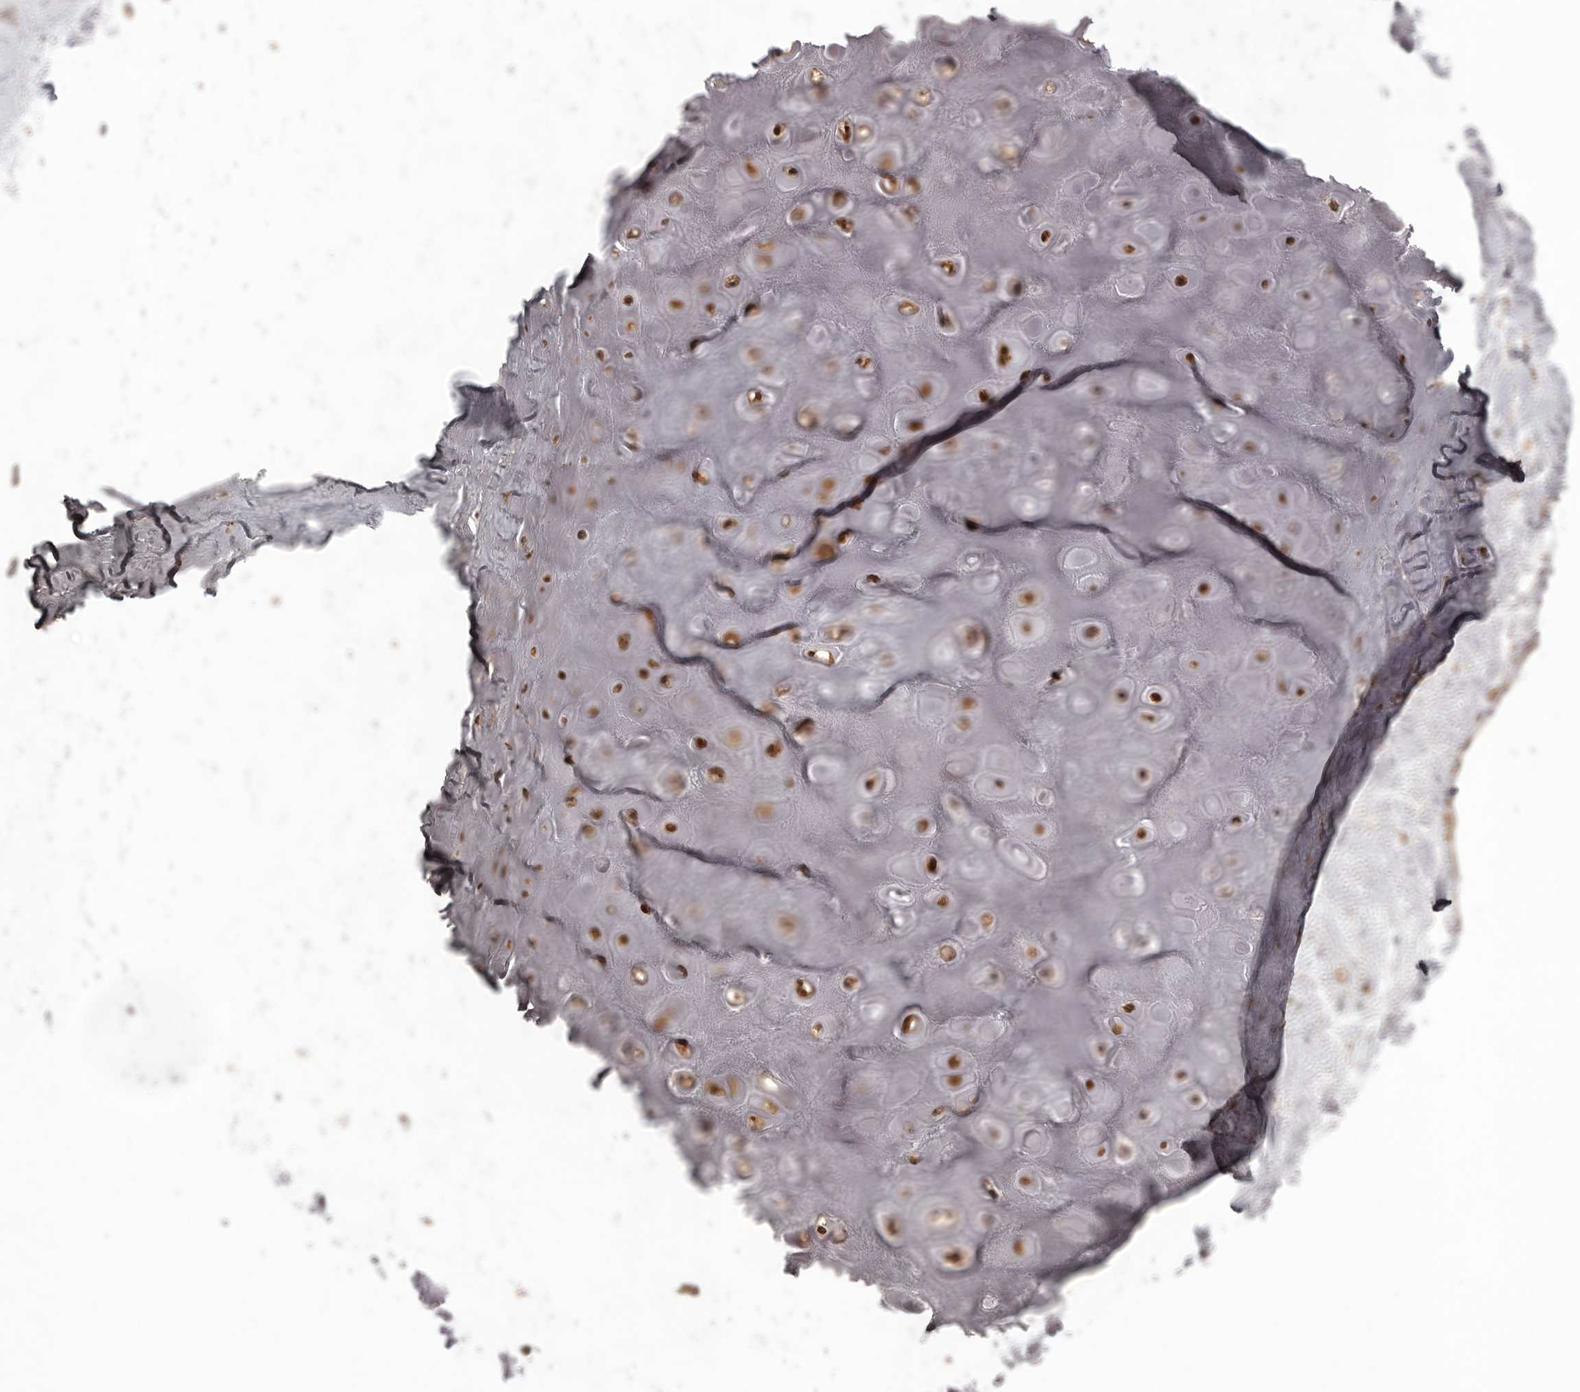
{"staining": {"intensity": "moderate", "quantity": ">75%", "location": "cytoplasmic/membranous,nuclear"}, "tissue": "adipose tissue", "cell_type": "Adipocytes", "image_type": "normal", "snomed": [{"axis": "morphology", "description": "Normal tissue, NOS"}, {"axis": "morphology", "description": "Basal cell carcinoma"}, {"axis": "topography", "description": "Skin"}], "caption": "This is a photomicrograph of IHC staining of unremarkable adipose tissue, which shows moderate expression in the cytoplasmic/membranous,nuclear of adipocytes.", "gene": "NFKBIA", "patient": {"sex": "female", "age": 89}}